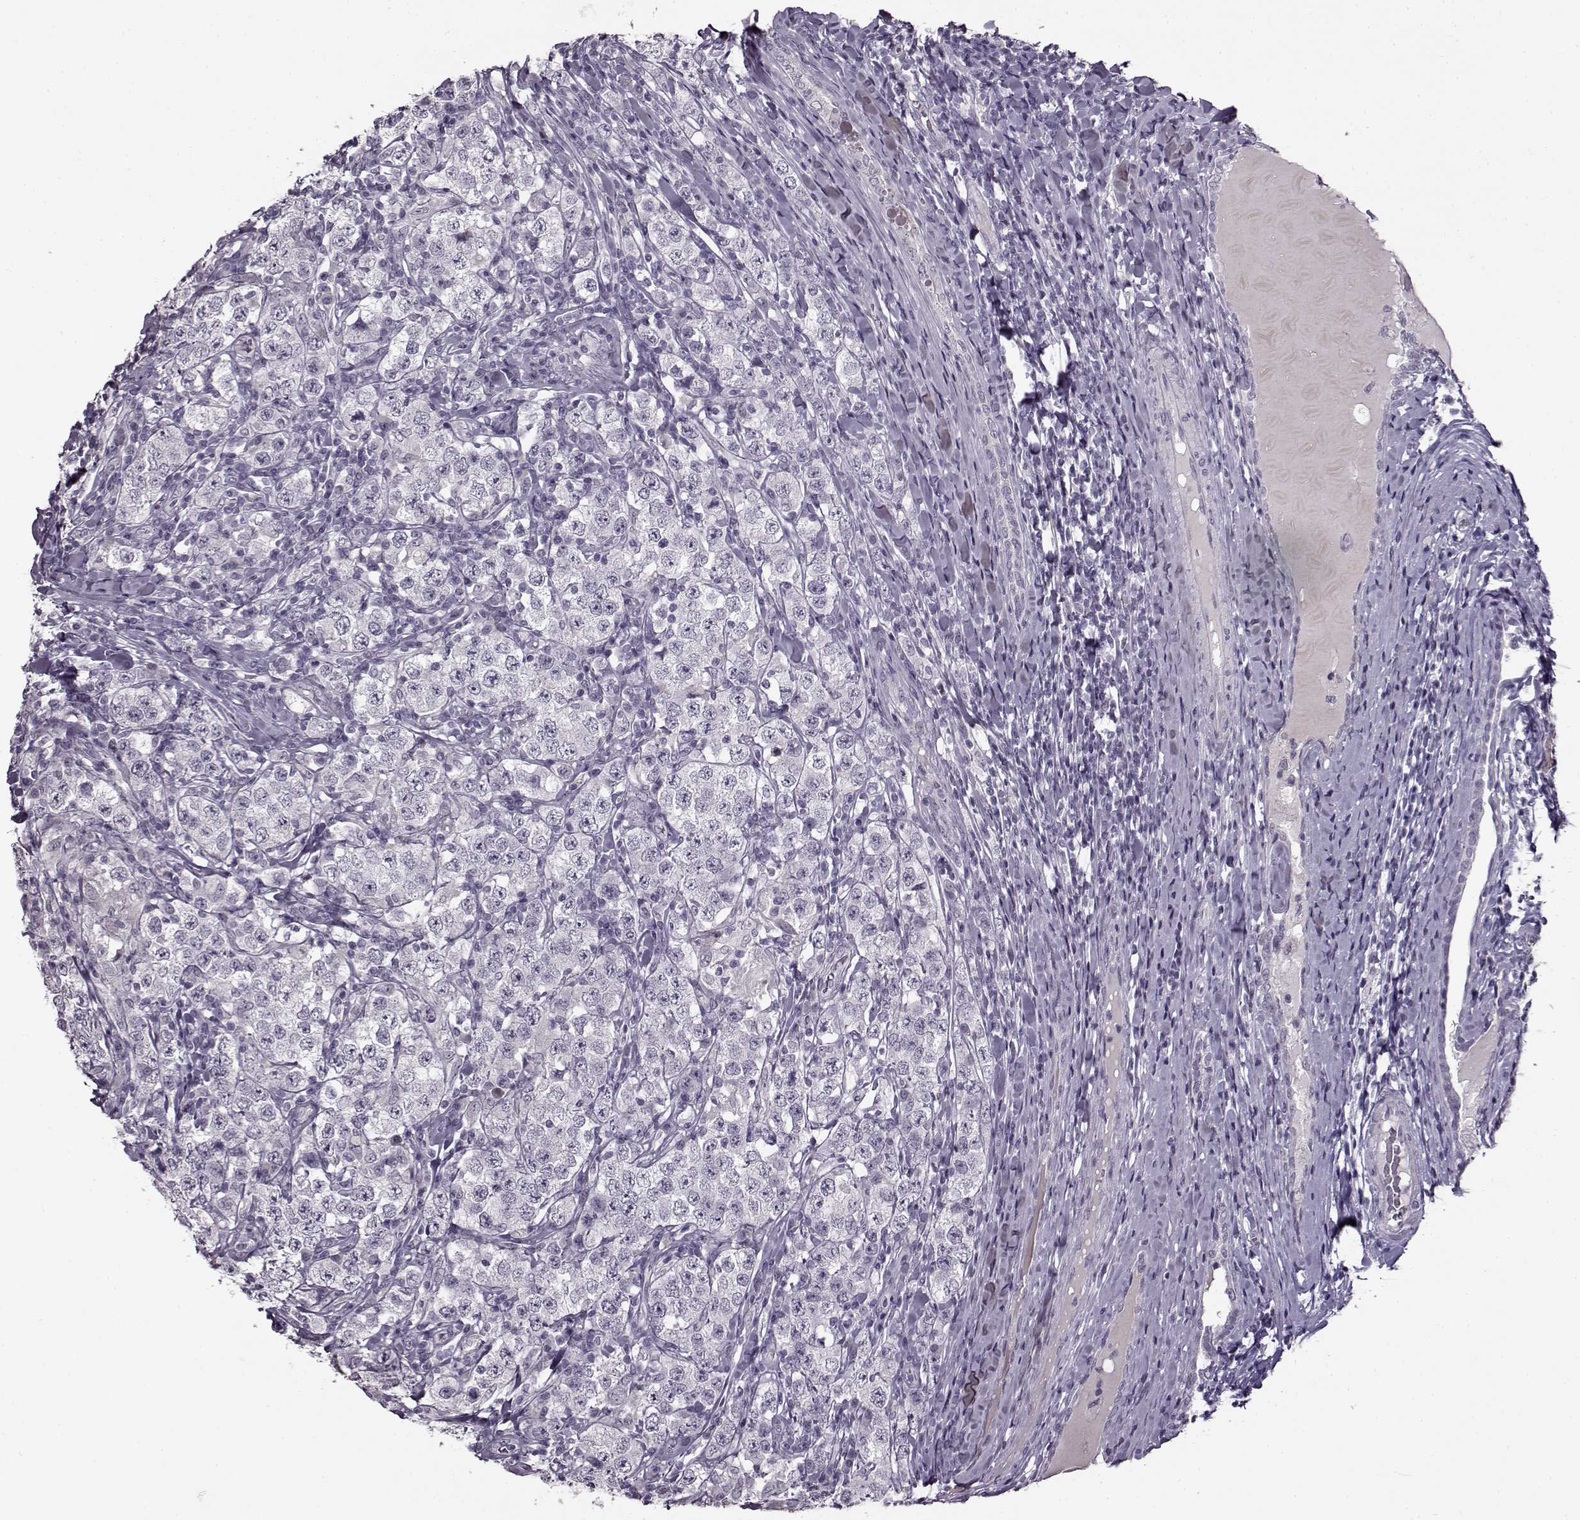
{"staining": {"intensity": "negative", "quantity": "none", "location": "none"}, "tissue": "testis cancer", "cell_type": "Tumor cells", "image_type": "cancer", "snomed": [{"axis": "morphology", "description": "Seminoma, NOS"}, {"axis": "morphology", "description": "Carcinoma, Embryonal, NOS"}, {"axis": "topography", "description": "Testis"}], "caption": "Immunohistochemistry image of human testis cancer stained for a protein (brown), which demonstrates no expression in tumor cells.", "gene": "FSHB", "patient": {"sex": "male", "age": 41}}